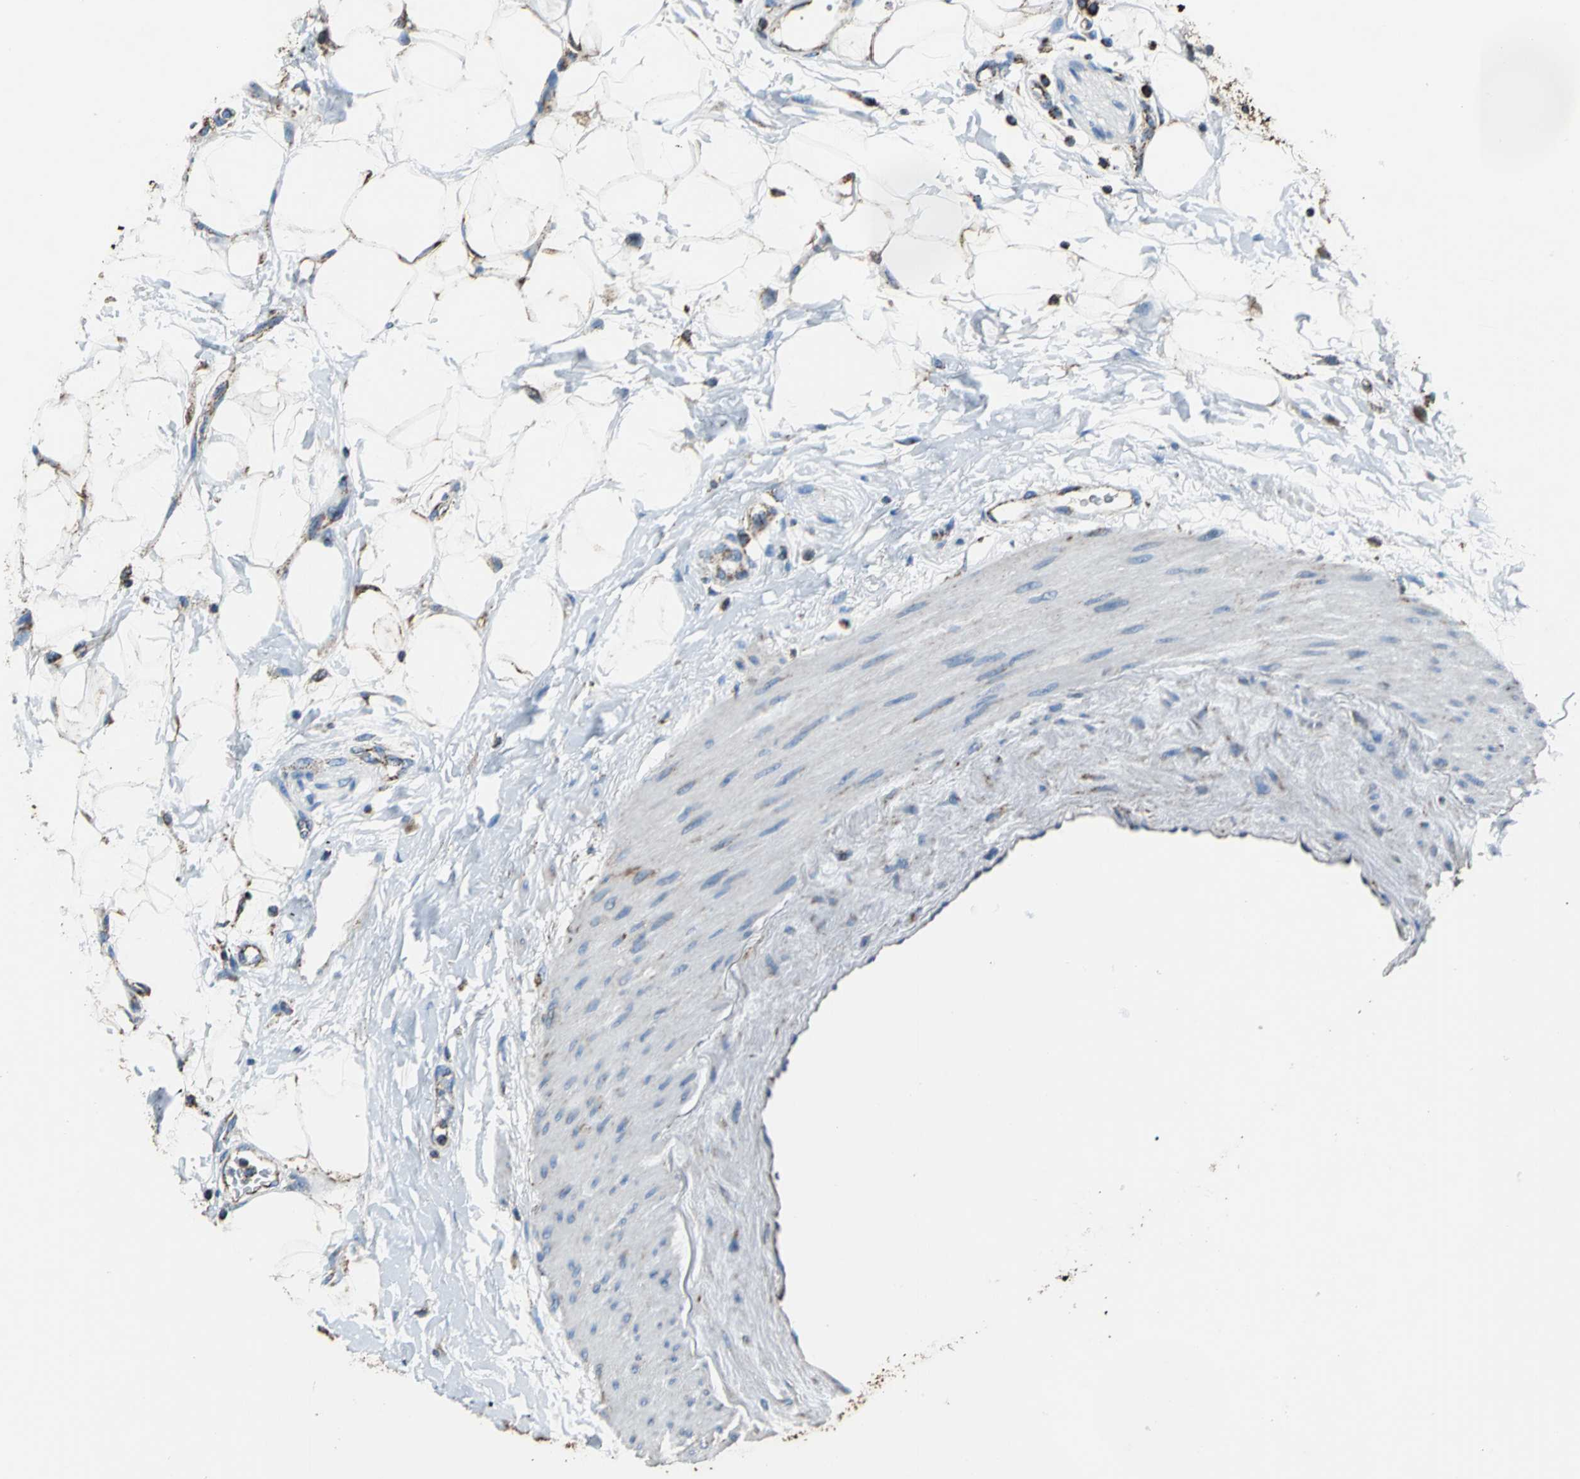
{"staining": {"intensity": "moderate", "quantity": "25%-75%", "location": "cytoplasmic/membranous"}, "tissue": "adipose tissue", "cell_type": "Adipocytes", "image_type": "normal", "snomed": [{"axis": "morphology", "description": "Normal tissue, NOS"}, {"axis": "morphology", "description": "Urothelial carcinoma, High grade"}, {"axis": "topography", "description": "Vascular tissue"}, {"axis": "topography", "description": "Urinary bladder"}], "caption": "A high-resolution photomicrograph shows IHC staining of unremarkable adipose tissue, which displays moderate cytoplasmic/membranous positivity in approximately 25%-75% of adipocytes. (Brightfield microscopy of DAB IHC at high magnification).", "gene": "ECH1", "patient": {"sex": "female", "age": 56}}